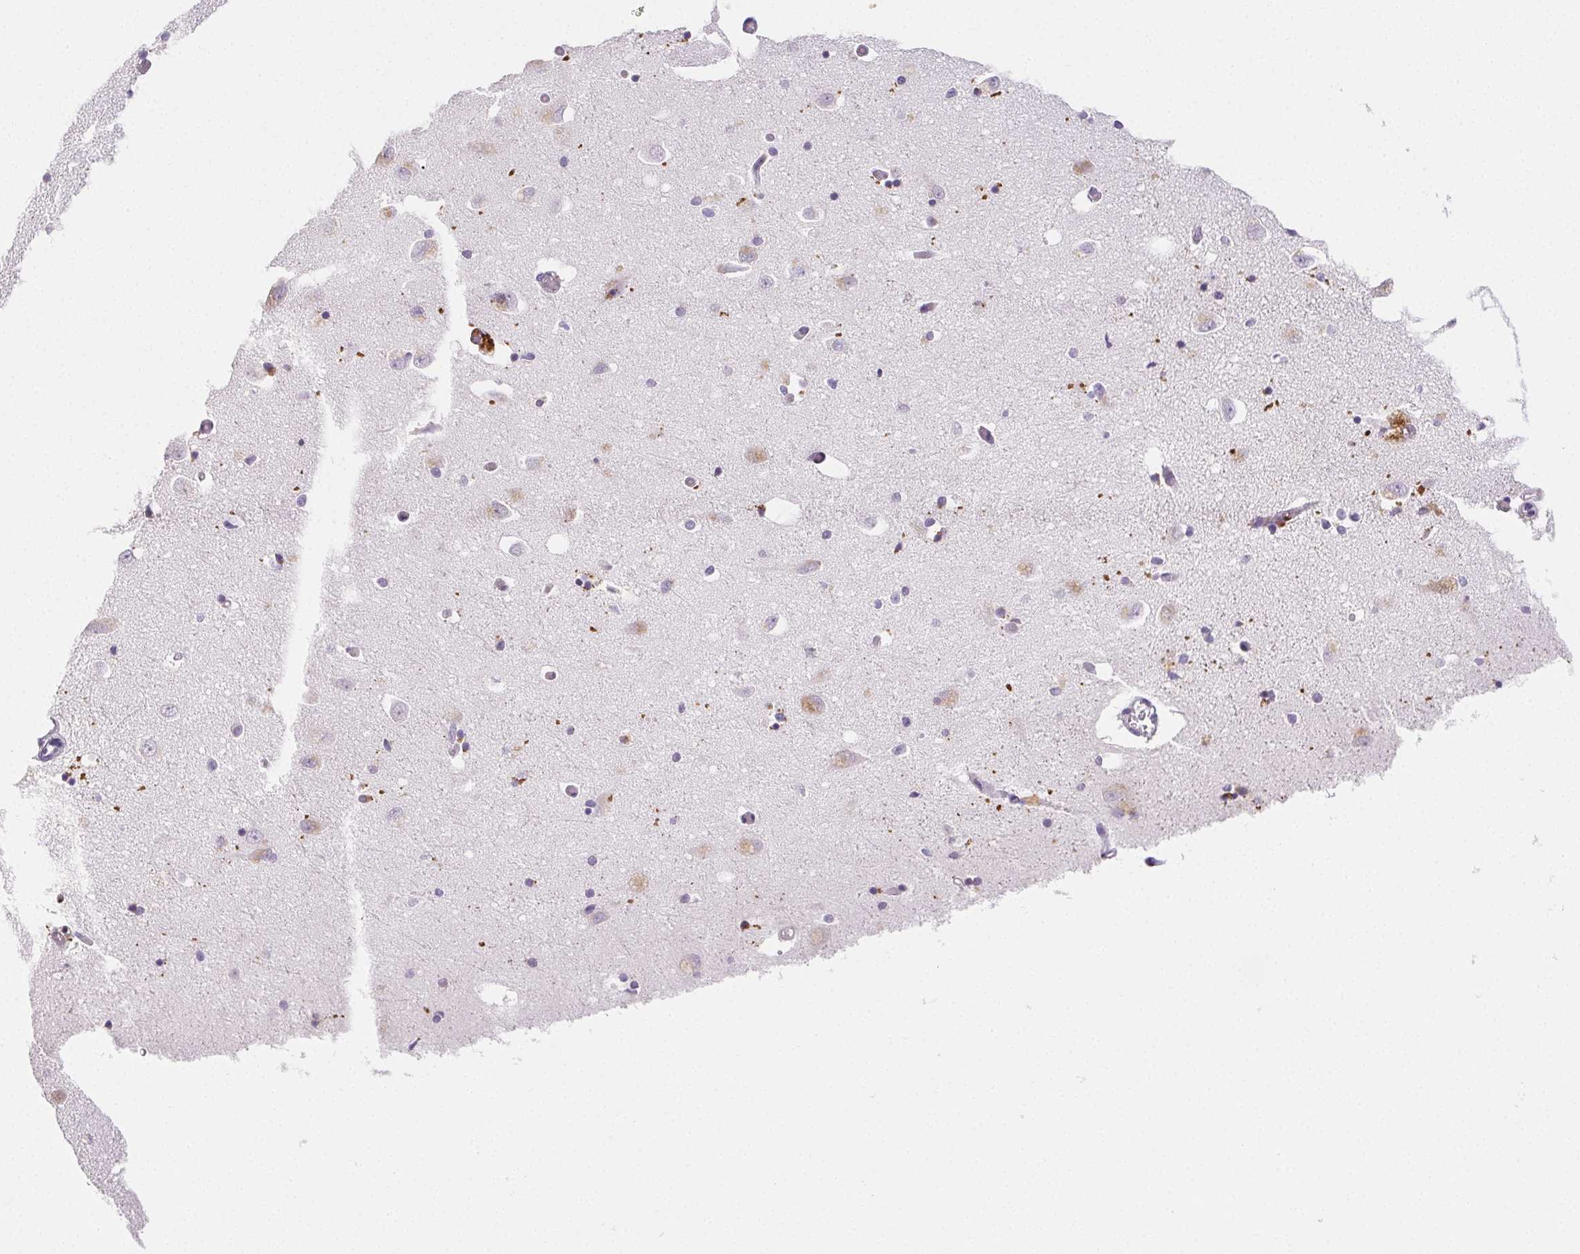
{"staining": {"intensity": "moderate", "quantity": "<25%", "location": "cytoplasmic/membranous"}, "tissue": "caudate", "cell_type": "Glial cells", "image_type": "normal", "snomed": [{"axis": "morphology", "description": "Normal tissue, NOS"}, {"axis": "topography", "description": "Lateral ventricle wall"}, {"axis": "topography", "description": "Hippocampus"}], "caption": "IHC micrograph of unremarkable caudate: caudate stained using IHC shows low levels of moderate protein expression localized specifically in the cytoplasmic/membranous of glial cells, appearing as a cytoplasmic/membranous brown color.", "gene": "LIPA", "patient": {"sex": "female", "age": 63}}